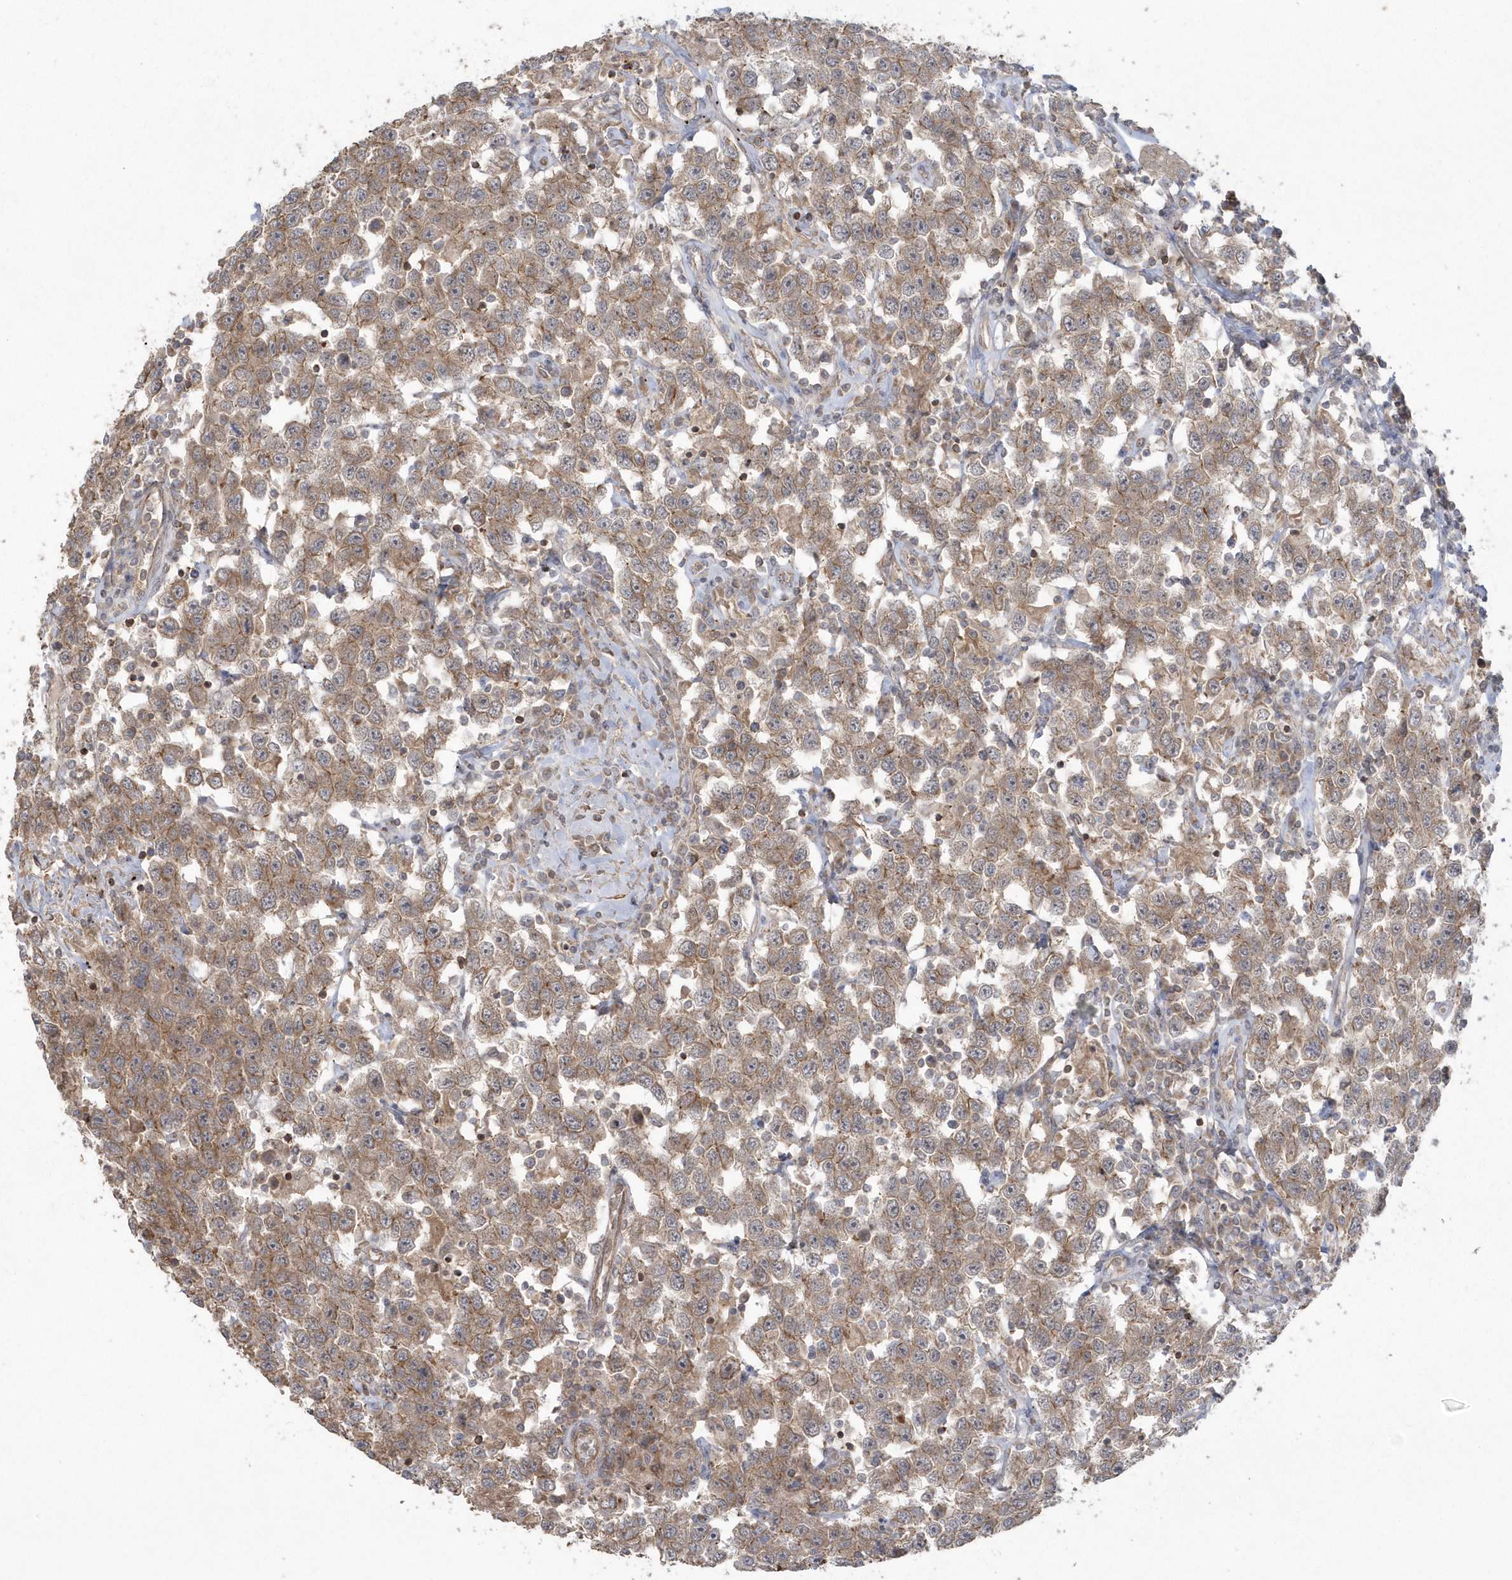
{"staining": {"intensity": "moderate", "quantity": ">75%", "location": "cytoplasmic/membranous"}, "tissue": "testis cancer", "cell_type": "Tumor cells", "image_type": "cancer", "snomed": [{"axis": "morphology", "description": "Seminoma, NOS"}, {"axis": "topography", "description": "Testis"}], "caption": "DAB immunohistochemical staining of human testis cancer (seminoma) reveals moderate cytoplasmic/membranous protein expression in approximately >75% of tumor cells. The staining is performed using DAB (3,3'-diaminobenzidine) brown chromogen to label protein expression. The nuclei are counter-stained blue using hematoxylin.", "gene": "ARMC8", "patient": {"sex": "male", "age": 41}}